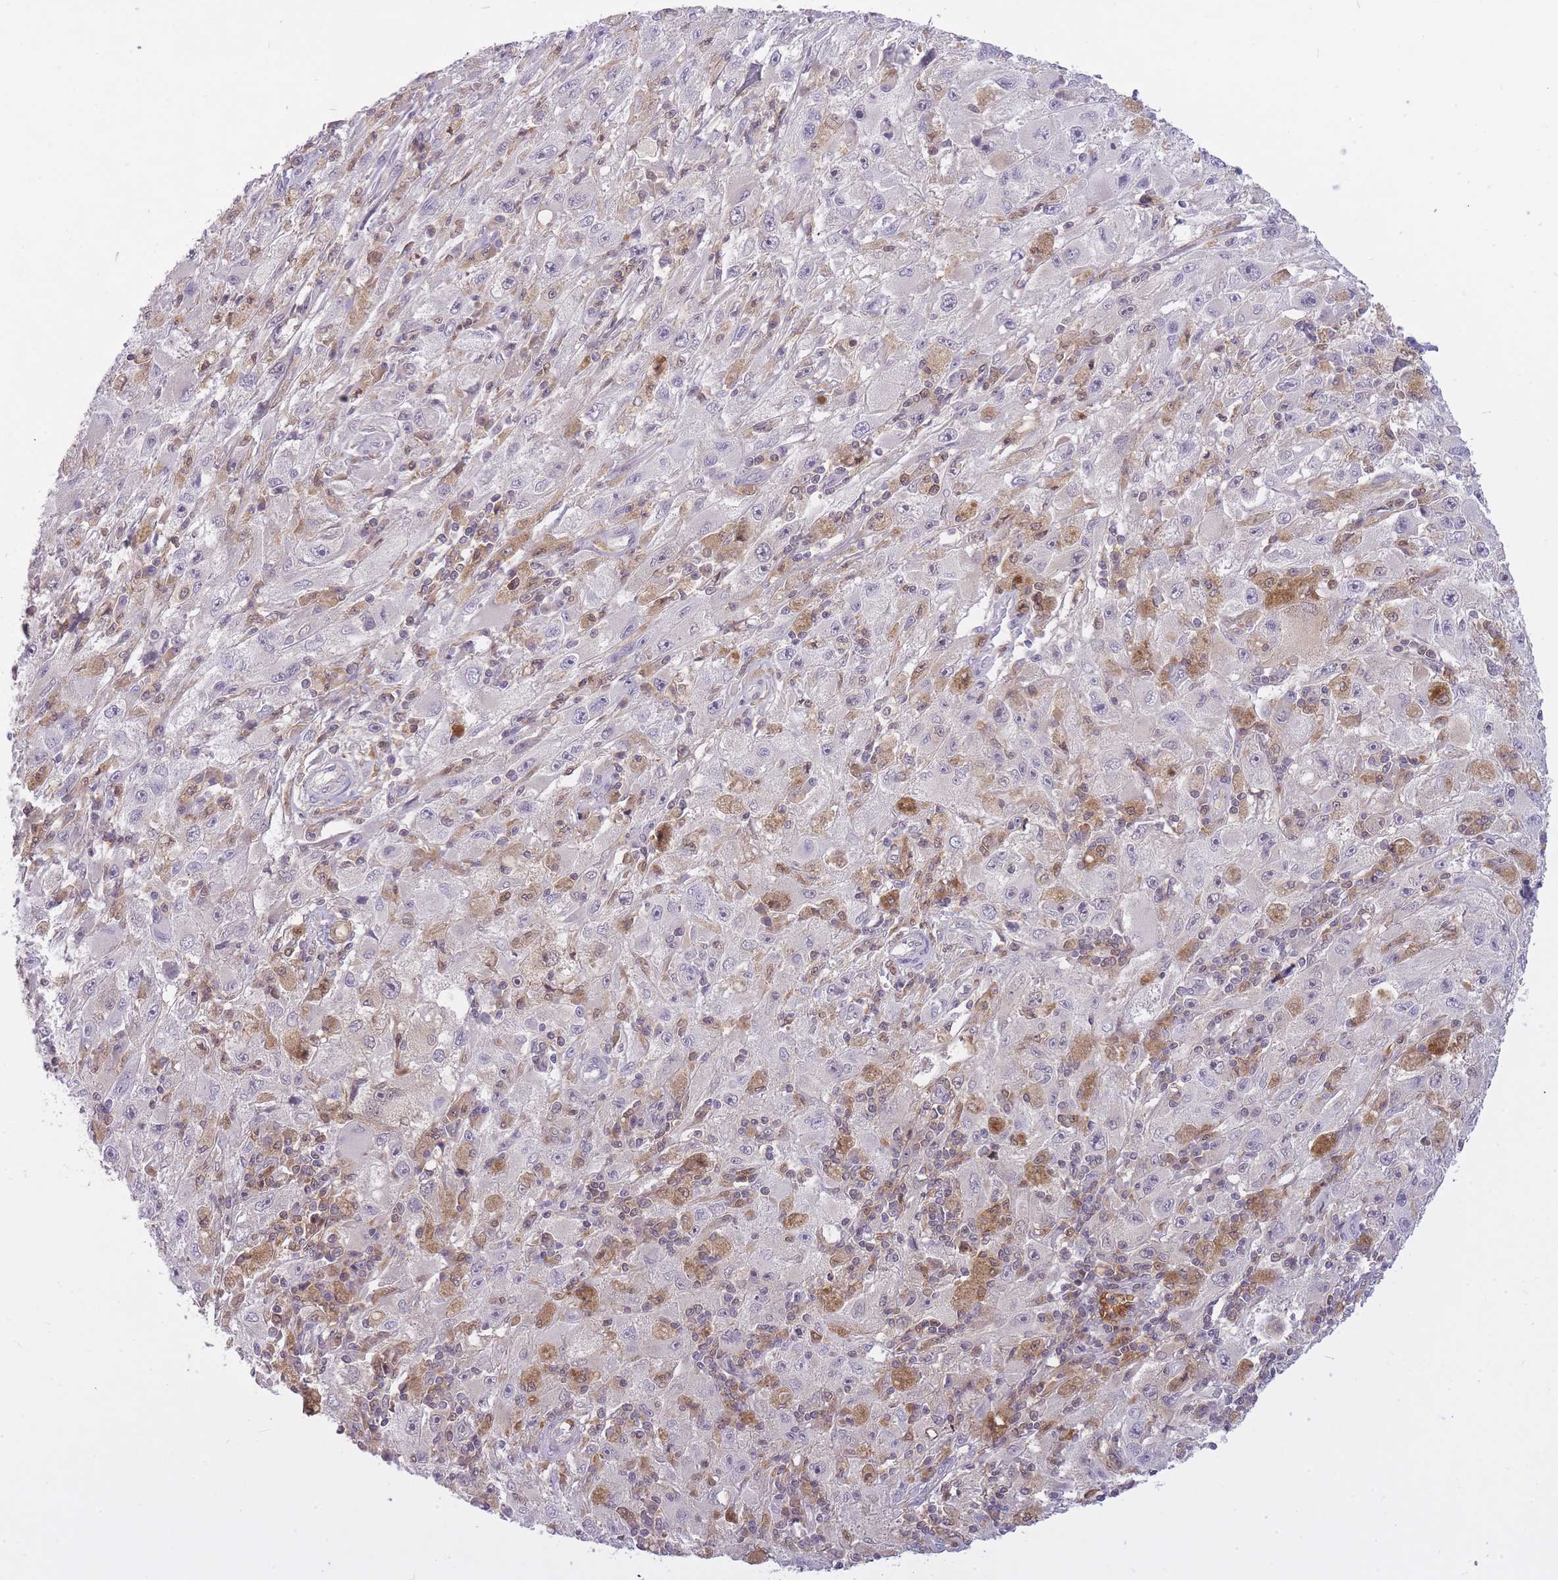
{"staining": {"intensity": "moderate", "quantity": "<25%", "location": "cytoplasmic/membranous,nuclear"}, "tissue": "melanoma", "cell_type": "Tumor cells", "image_type": "cancer", "snomed": [{"axis": "morphology", "description": "Malignant melanoma, Metastatic site"}, {"axis": "topography", "description": "Skin"}], "caption": "Malignant melanoma (metastatic site) stained with DAB (3,3'-diaminobenzidine) immunohistochemistry (IHC) reveals low levels of moderate cytoplasmic/membranous and nuclear expression in approximately <25% of tumor cells. (DAB IHC with brightfield microscopy, high magnification).", "gene": "CXorf38", "patient": {"sex": "male", "age": 53}}